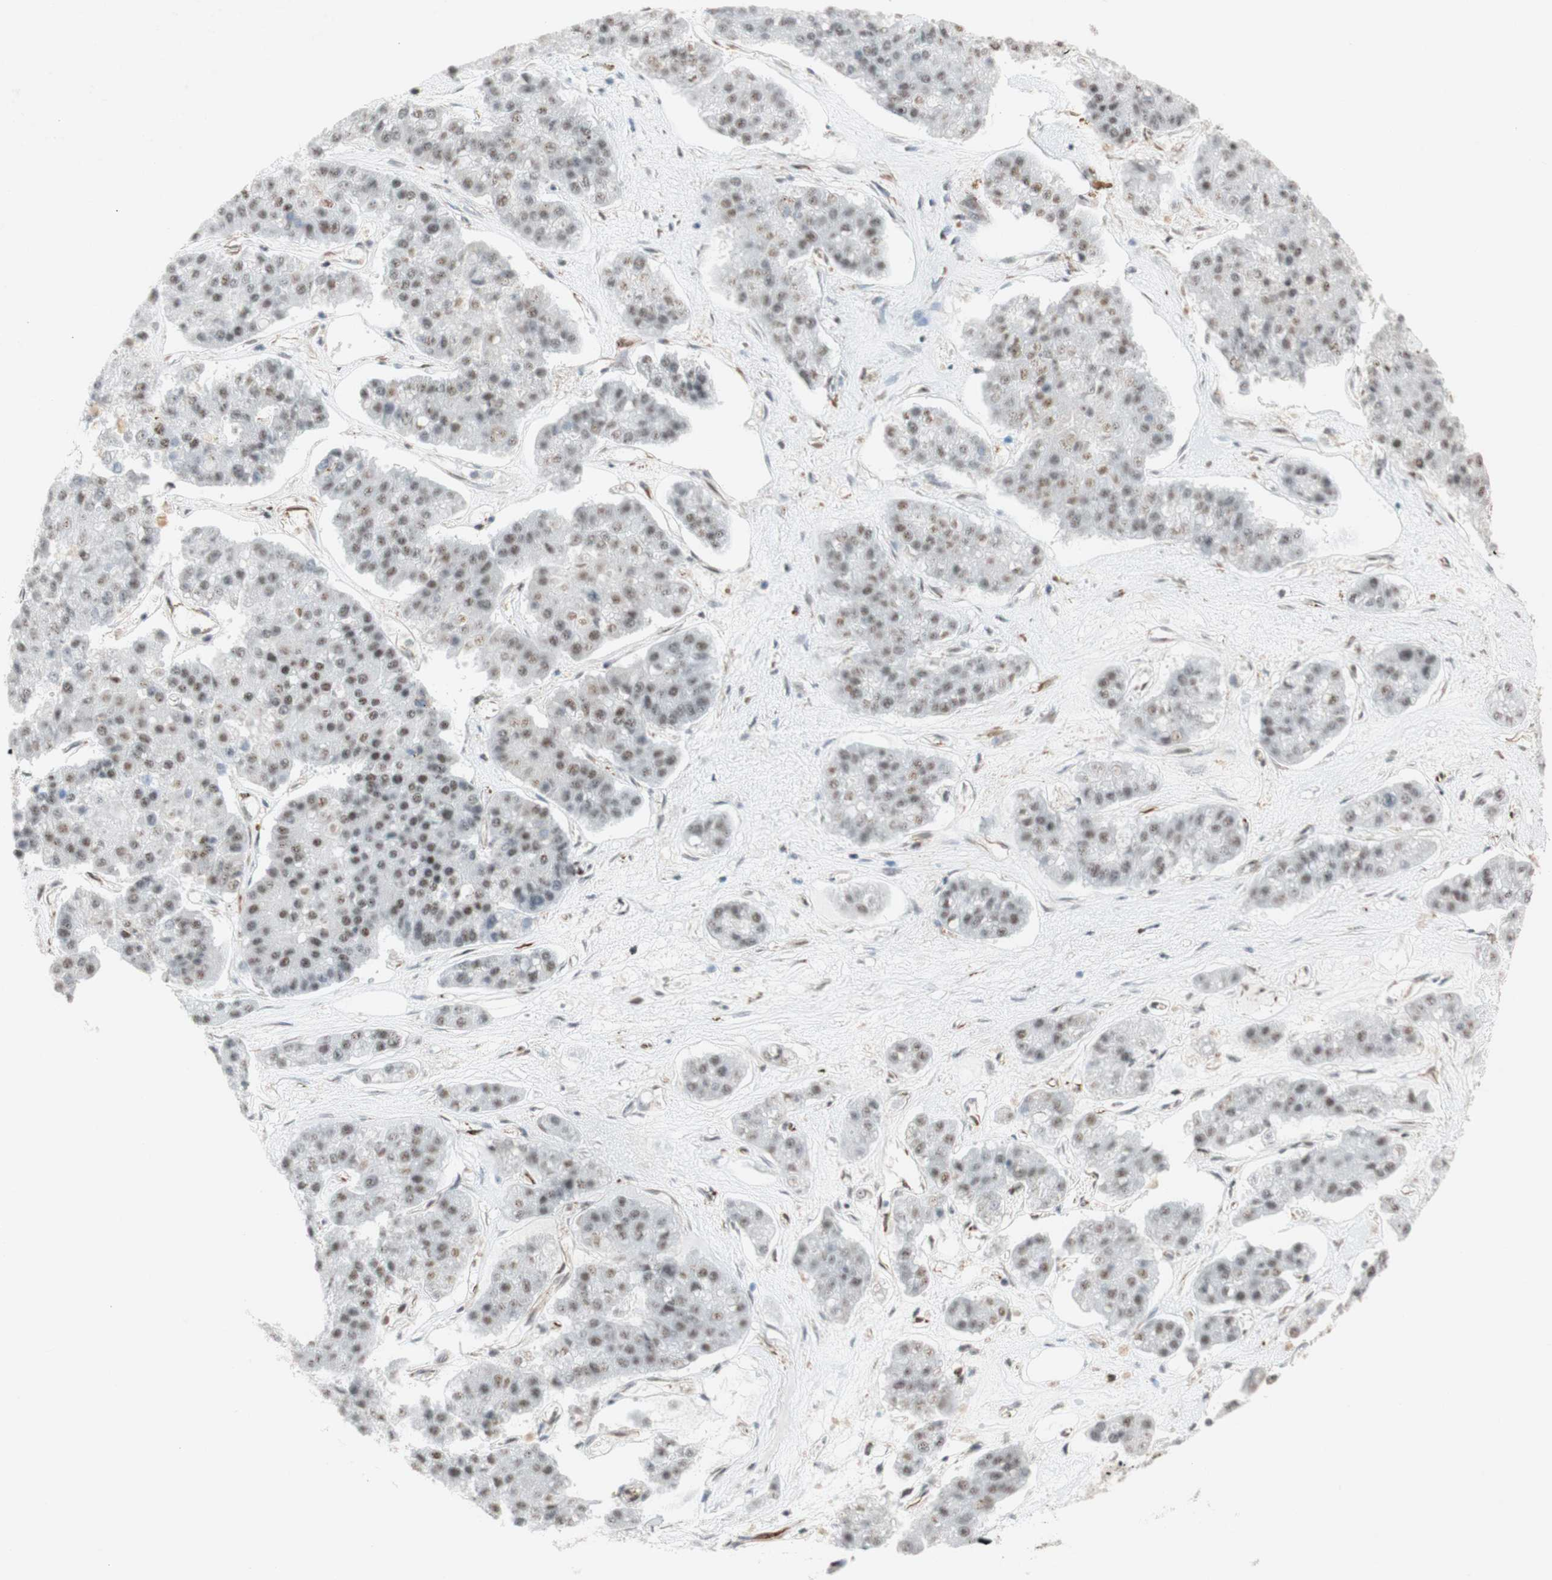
{"staining": {"intensity": "moderate", "quantity": ">75%", "location": "nuclear"}, "tissue": "pancreatic cancer", "cell_type": "Tumor cells", "image_type": "cancer", "snomed": [{"axis": "morphology", "description": "Adenocarcinoma, NOS"}, {"axis": "topography", "description": "Pancreas"}], "caption": "Pancreatic cancer stained with a protein marker reveals moderate staining in tumor cells.", "gene": "SAP18", "patient": {"sex": "male", "age": 50}}